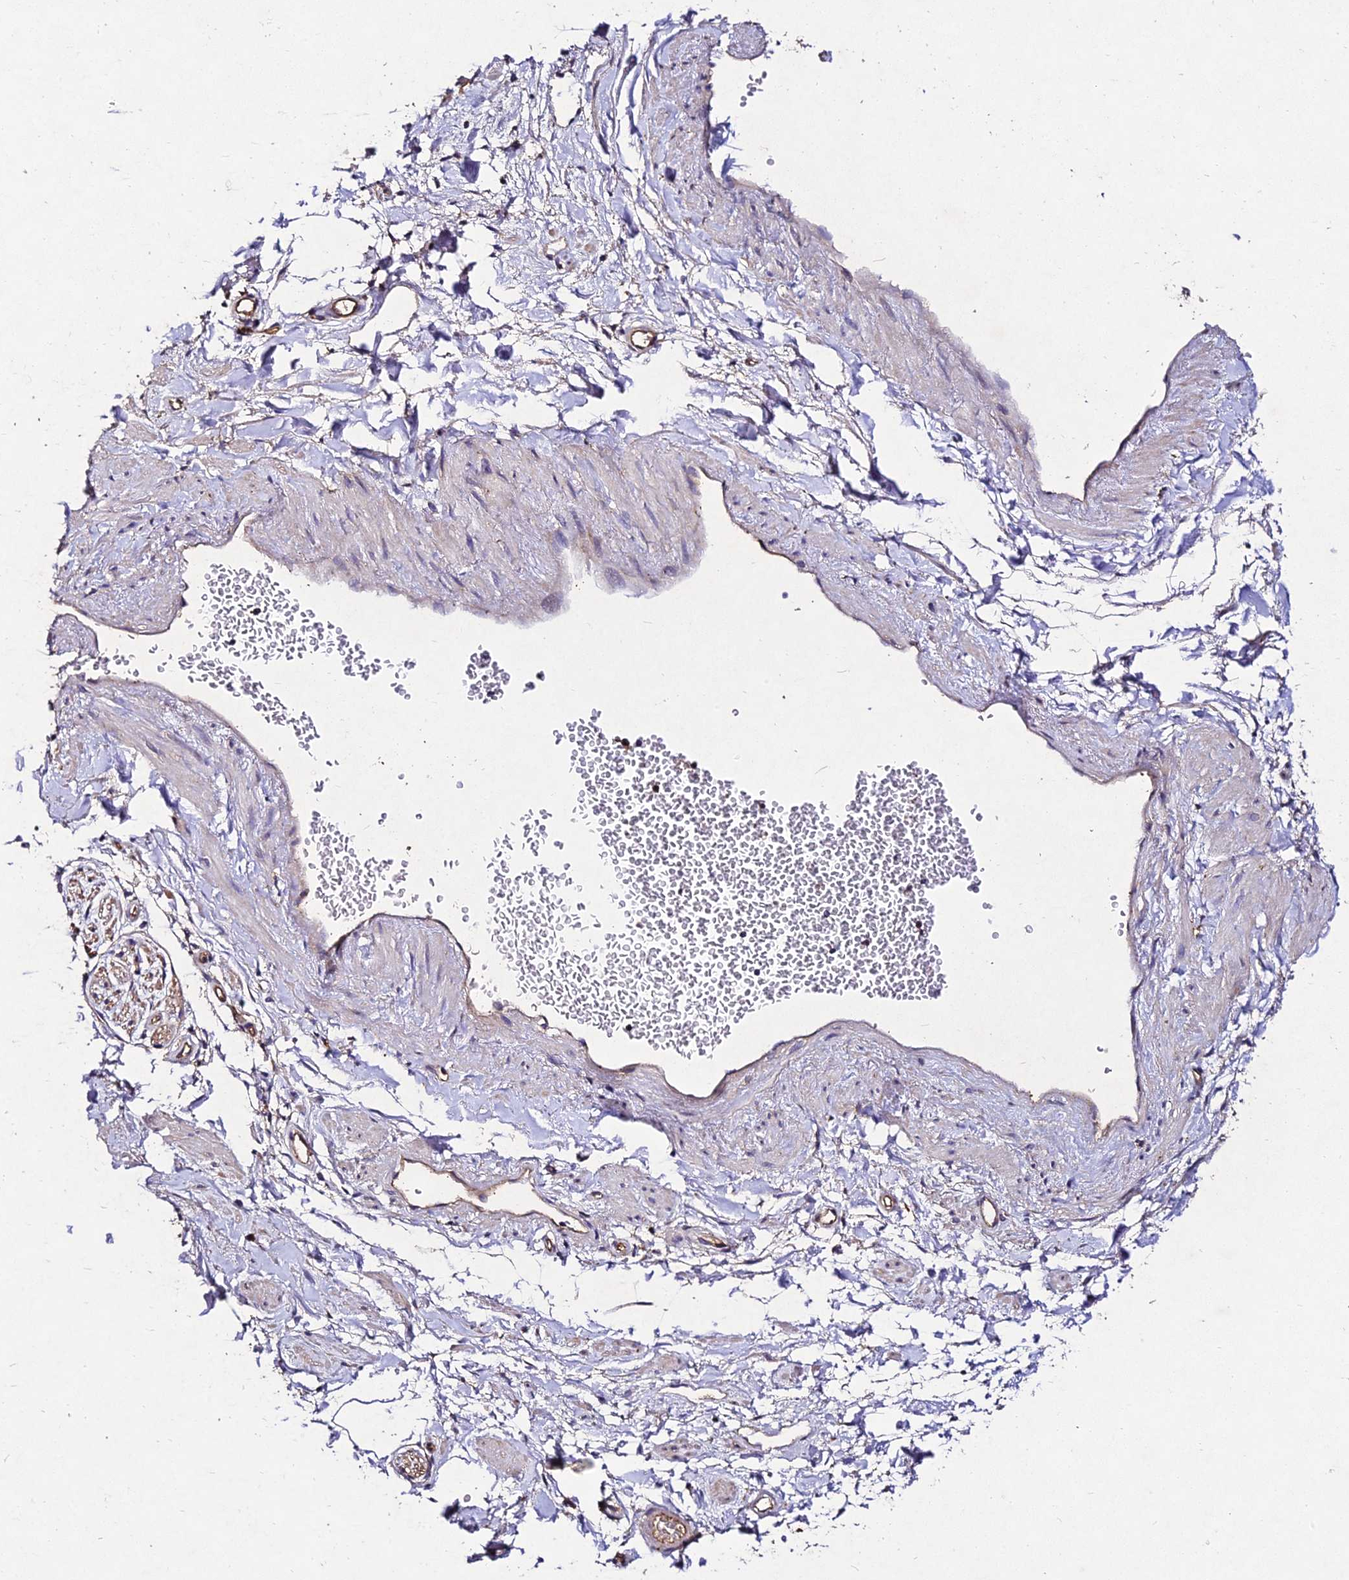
{"staining": {"intensity": "moderate", "quantity": ">75%", "location": "cytoplasmic/membranous"}, "tissue": "adipose tissue", "cell_type": "Adipocytes", "image_type": "normal", "snomed": [{"axis": "morphology", "description": "Normal tissue, NOS"}, {"axis": "topography", "description": "Soft tissue"}, {"axis": "topography", "description": "Adipose tissue"}, {"axis": "topography", "description": "Vascular tissue"}, {"axis": "topography", "description": "Peripheral nerve tissue"}], "caption": "Brown immunohistochemical staining in benign human adipose tissue exhibits moderate cytoplasmic/membranous expression in about >75% of adipocytes.", "gene": "AP3M1", "patient": {"sex": "male", "age": 74}}